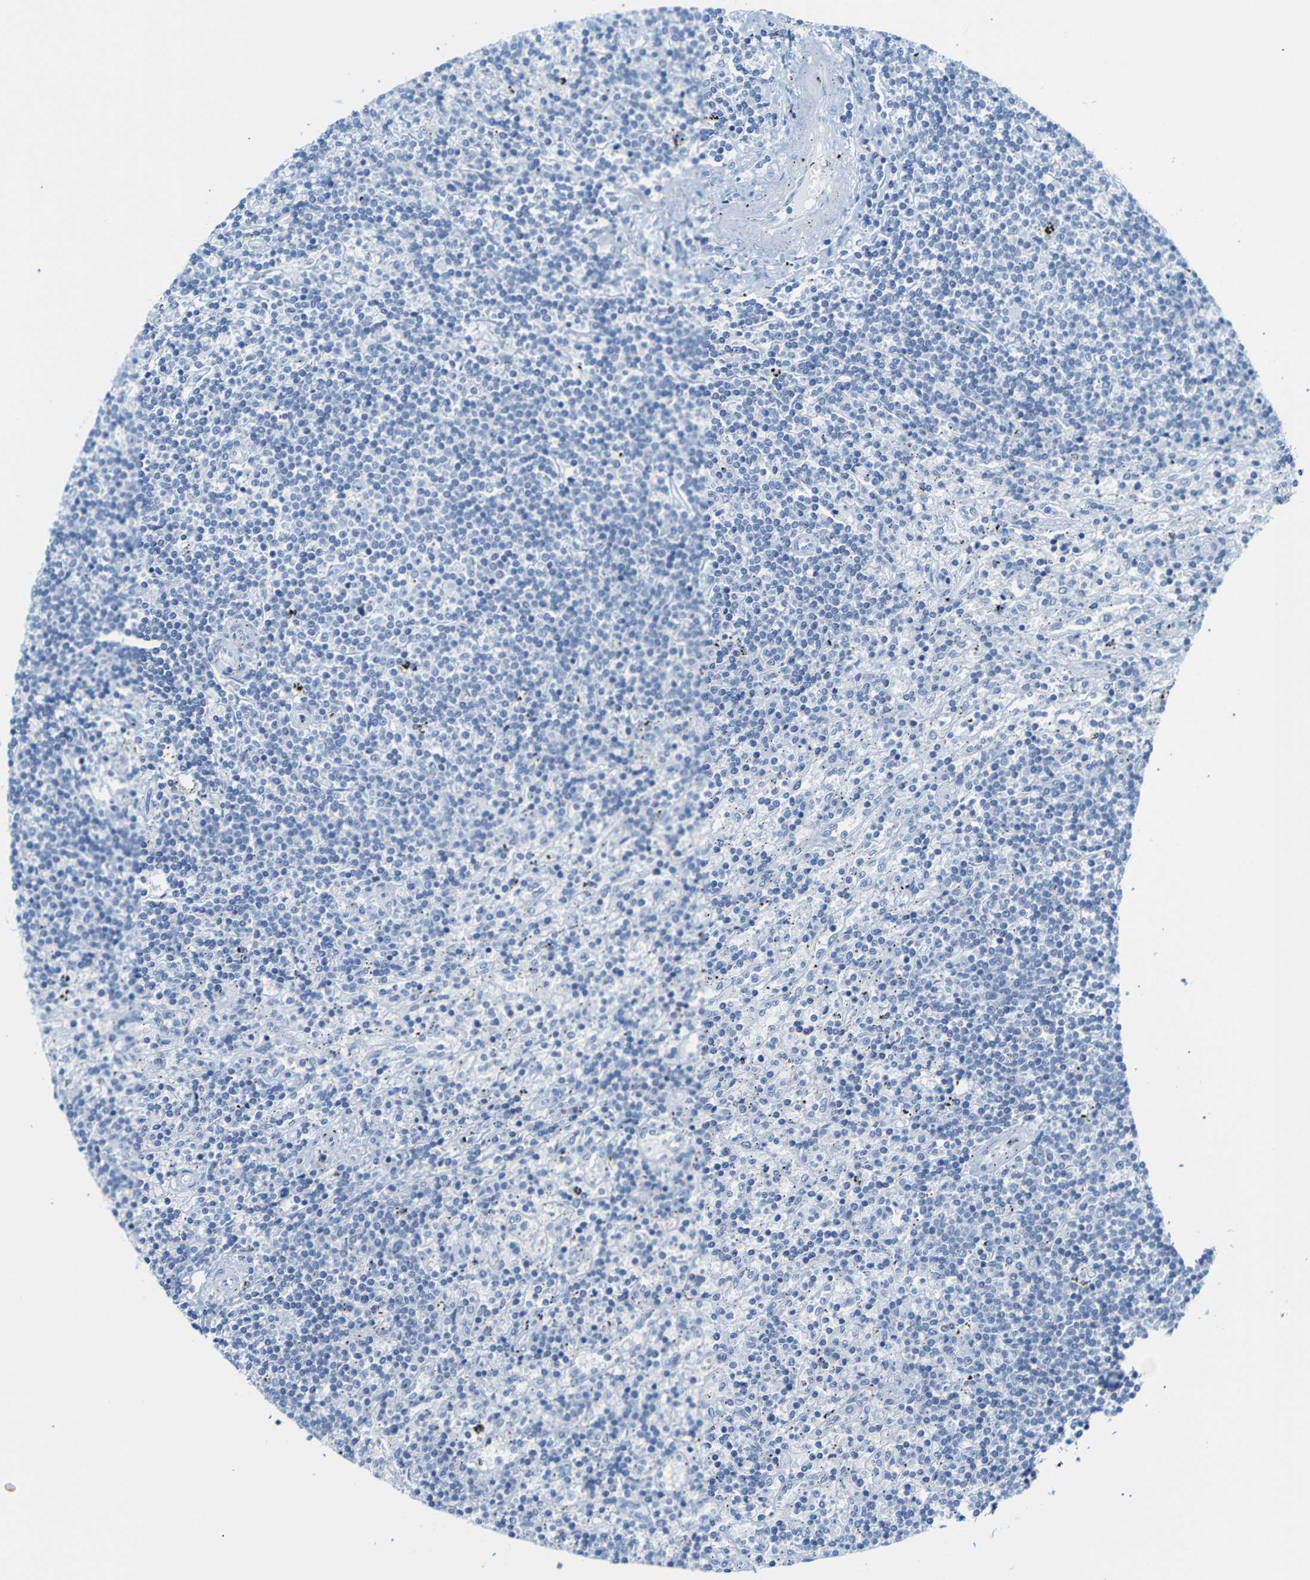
{"staining": {"intensity": "negative", "quantity": "none", "location": "none"}, "tissue": "lymphoma", "cell_type": "Tumor cells", "image_type": "cancer", "snomed": [{"axis": "morphology", "description": "Malignant lymphoma, non-Hodgkin's type, Low grade"}, {"axis": "topography", "description": "Spleen"}], "caption": "Human lymphoma stained for a protein using IHC displays no positivity in tumor cells.", "gene": "DYNAP", "patient": {"sex": "male", "age": 76}}